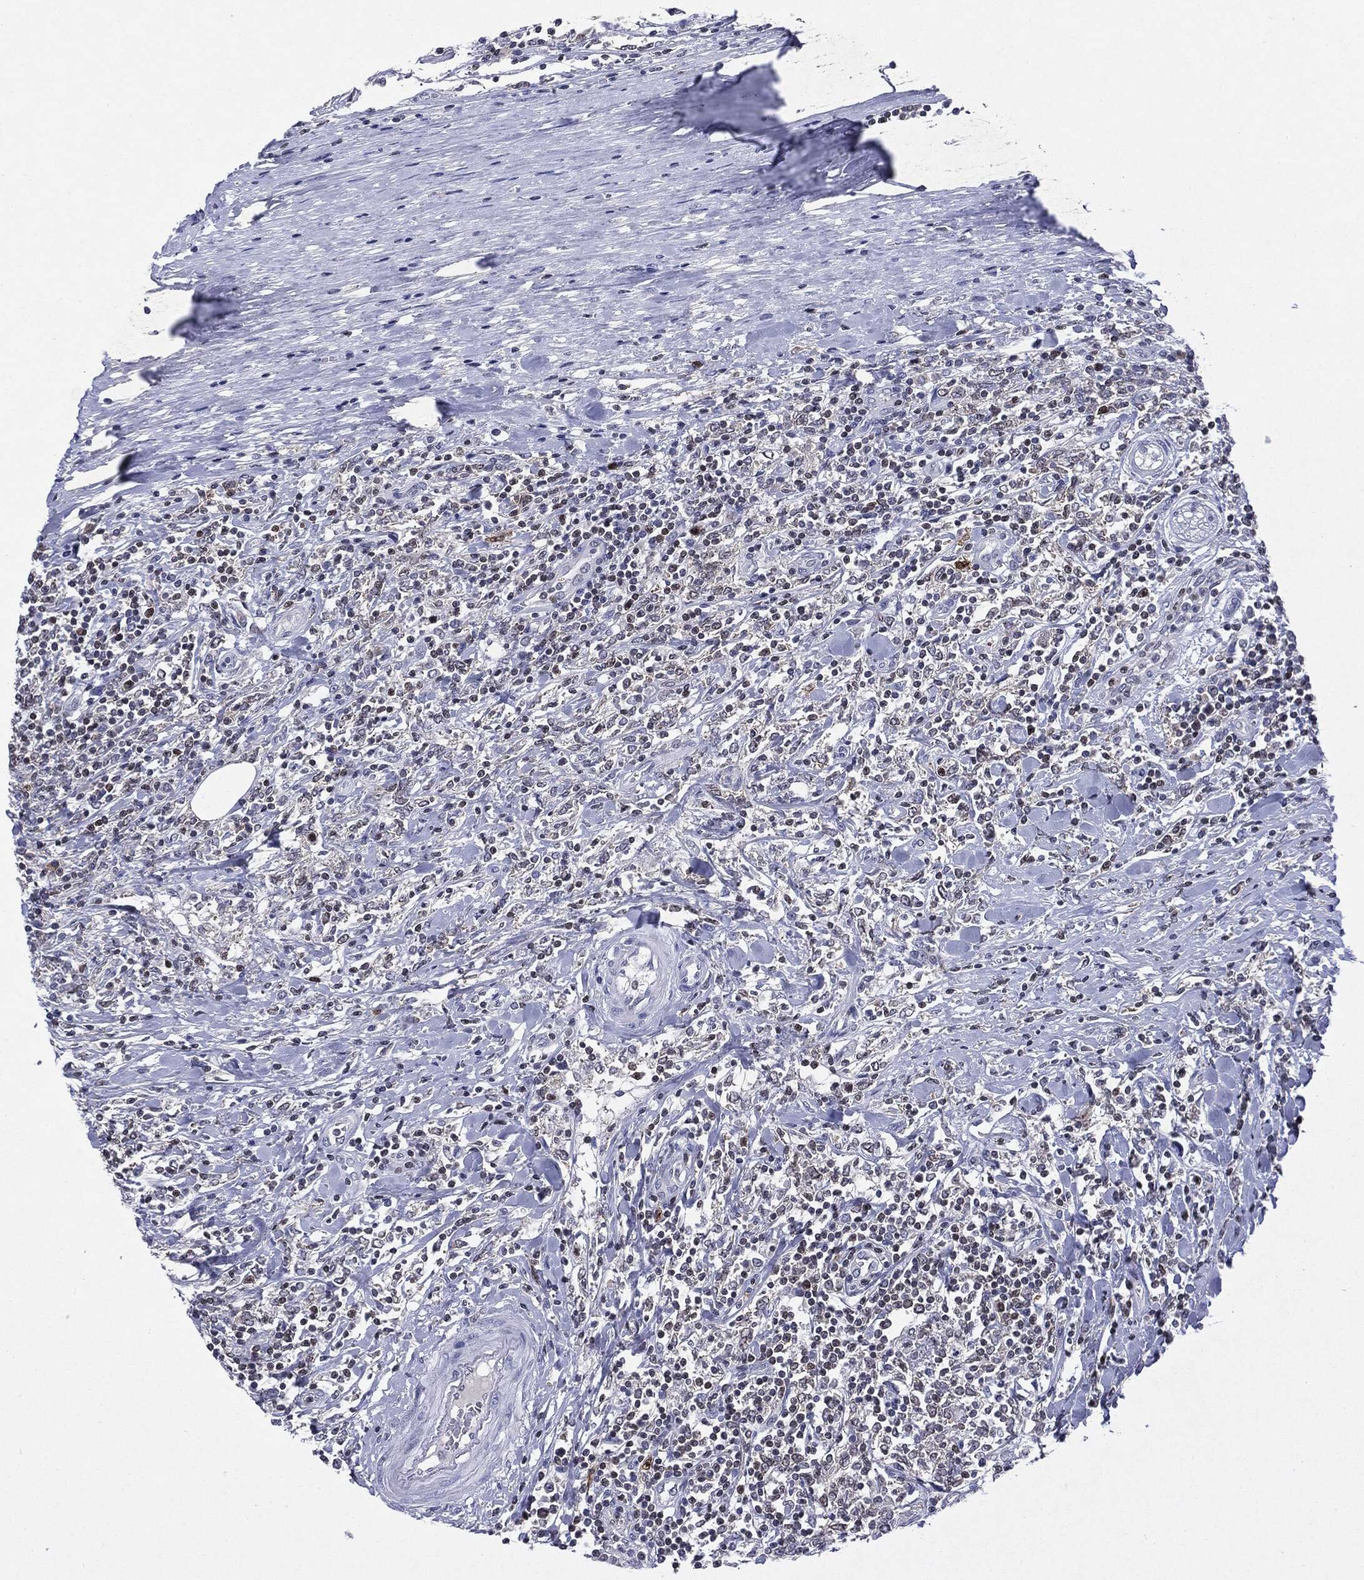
{"staining": {"intensity": "negative", "quantity": "none", "location": "none"}, "tissue": "lymphoma", "cell_type": "Tumor cells", "image_type": "cancer", "snomed": [{"axis": "morphology", "description": "Malignant lymphoma, non-Hodgkin's type, High grade"}, {"axis": "topography", "description": "Lymph node"}], "caption": "Human lymphoma stained for a protein using immunohistochemistry demonstrates no expression in tumor cells.", "gene": "KIF2C", "patient": {"sex": "female", "age": 84}}